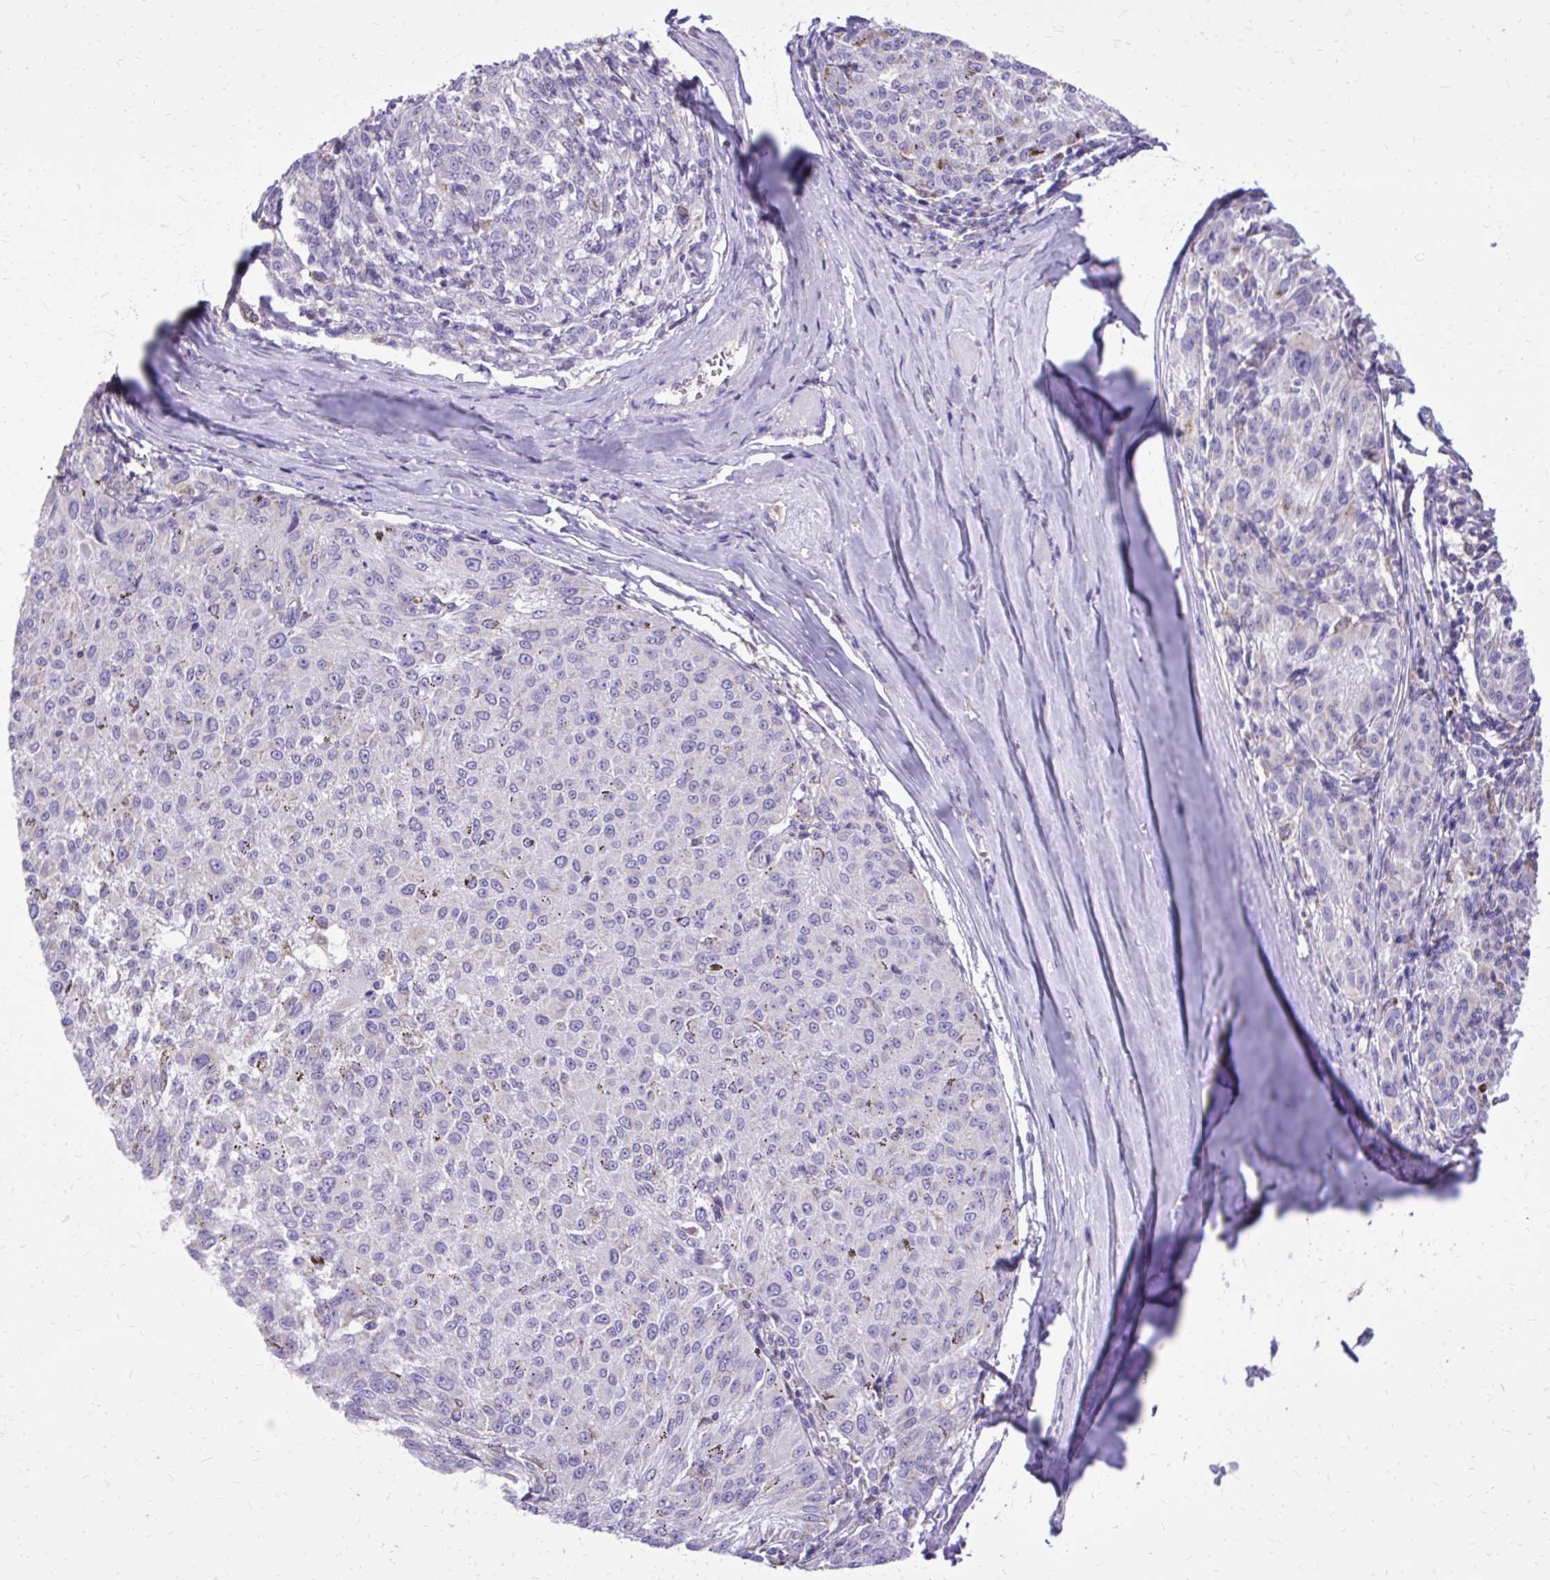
{"staining": {"intensity": "negative", "quantity": "none", "location": "none"}, "tissue": "melanoma", "cell_type": "Tumor cells", "image_type": "cancer", "snomed": [{"axis": "morphology", "description": "Malignant melanoma, NOS"}, {"axis": "topography", "description": "Skin"}], "caption": "Tumor cells are negative for protein expression in human malignant melanoma.", "gene": "CAT", "patient": {"sex": "female", "age": 72}}